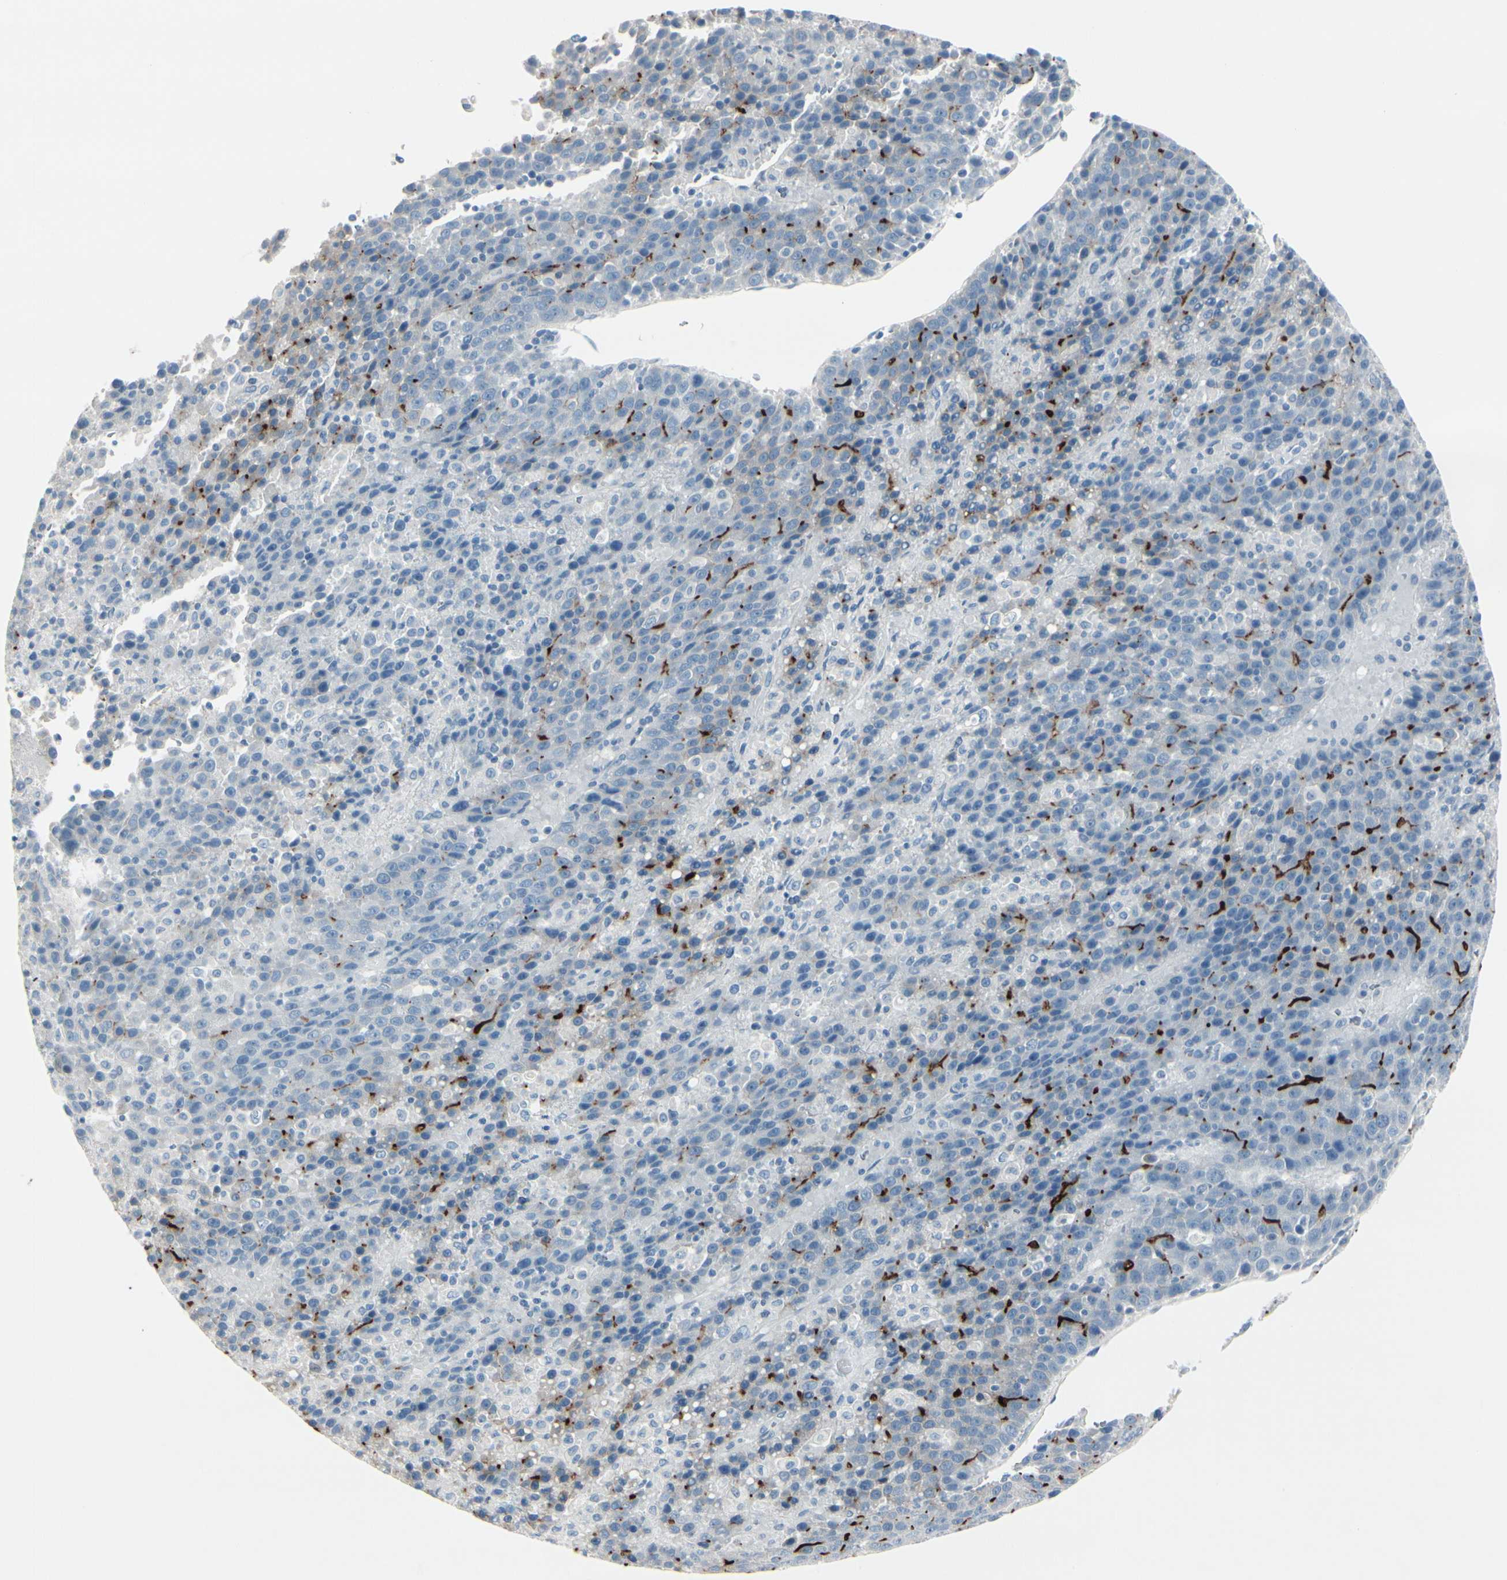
{"staining": {"intensity": "strong", "quantity": "<25%", "location": "cytoplasmic/membranous"}, "tissue": "liver cancer", "cell_type": "Tumor cells", "image_type": "cancer", "snomed": [{"axis": "morphology", "description": "Carcinoma, Hepatocellular, NOS"}, {"axis": "topography", "description": "Liver"}], "caption": "Immunohistochemistry (DAB) staining of liver hepatocellular carcinoma reveals strong cytoplasmic/membranous protein staining in approximately <25% of tumor cells. (DAB (3,3'-diaminobenzidine) IHC with brightfield microscopy, high magnification).", "gene": "CDHR5", "patient": {"sex": "female", "age": 53}}